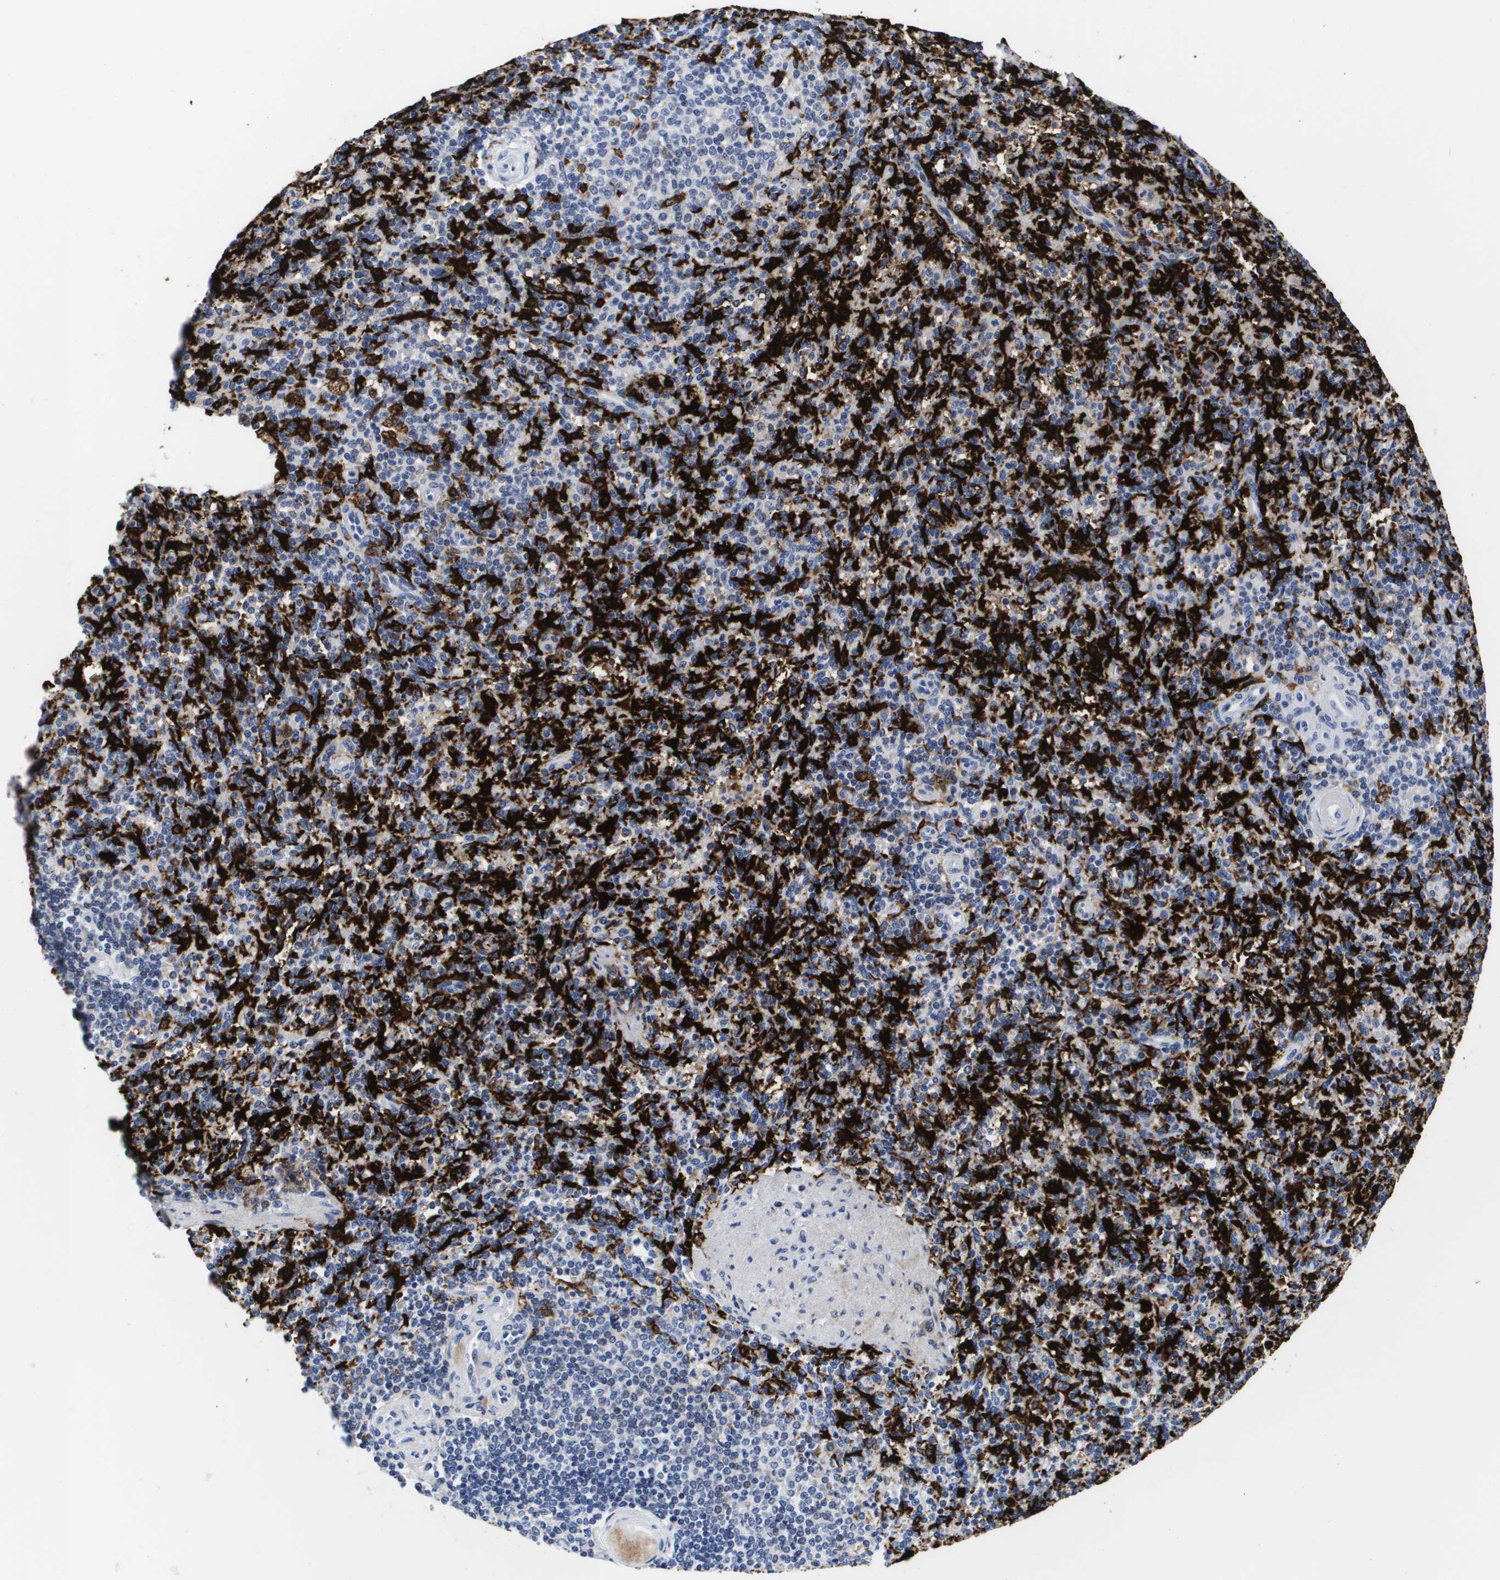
{"staining": {"intensity": "strong", "quantity": "25%-75%", "location": "cytoplasmic/membranous"}, "tissue": "spleen", "cell_type": "Cells in red pulp", "image_type": "normal", "snomed": [{"axis": "morphology", "description": "Normal tissue, NOS"}, {"axis": "topography", "description": "Spleen"}], "caption": "Immunohistochemistry (IHC) histopathology image of benign human spleen stained for a protein (brown), which displays high levels of strong cytoplasmic/membranous positivity in about 25%-75% of cells in red pulp.", "gene": "HMOX1", "patient": {"sex": "female", "age": 74}}